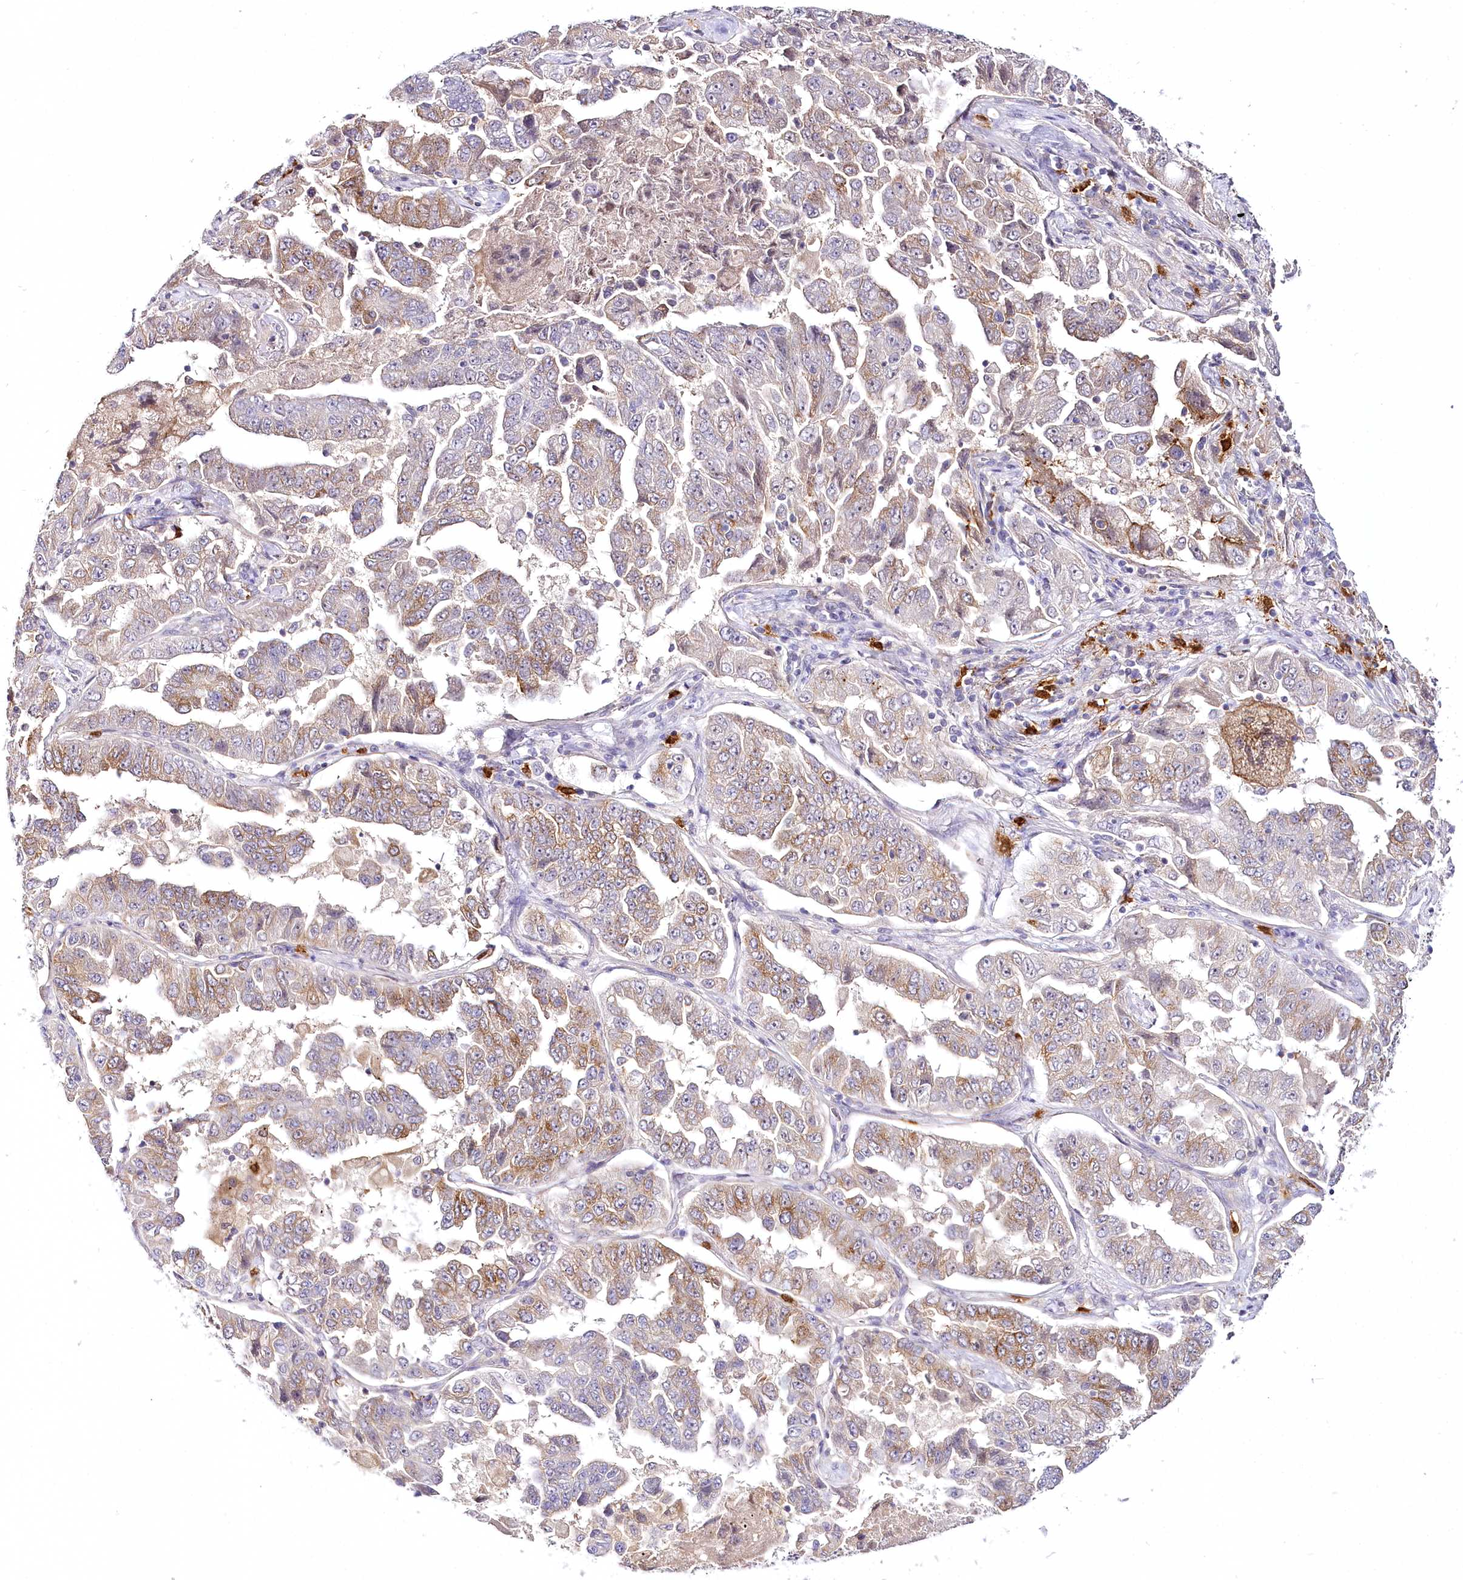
{"staining": {"intensity": "moderate", "quantity": "25%-75%", "location": "cytoplasmic/membranous"}, "tissue": "lung cancer", "cell_type": "Tumor cells", "image_type": "cancer", "snomed": [{"axis": "morphology", "description": "Adenocarcinoma, NOS"}, {"axis": "topography", "description": "Lung"}], "caption": "Protein analysis of lung cancer tissue demonstrates moderate cytoplasmic/membranous positivity in about 25%-75% of tumor cells. Ihc stains the protein in brown and the nuclei are stained blue.", "gene": "VWA5A", "patient": {"sex": "female", "age": 51}}